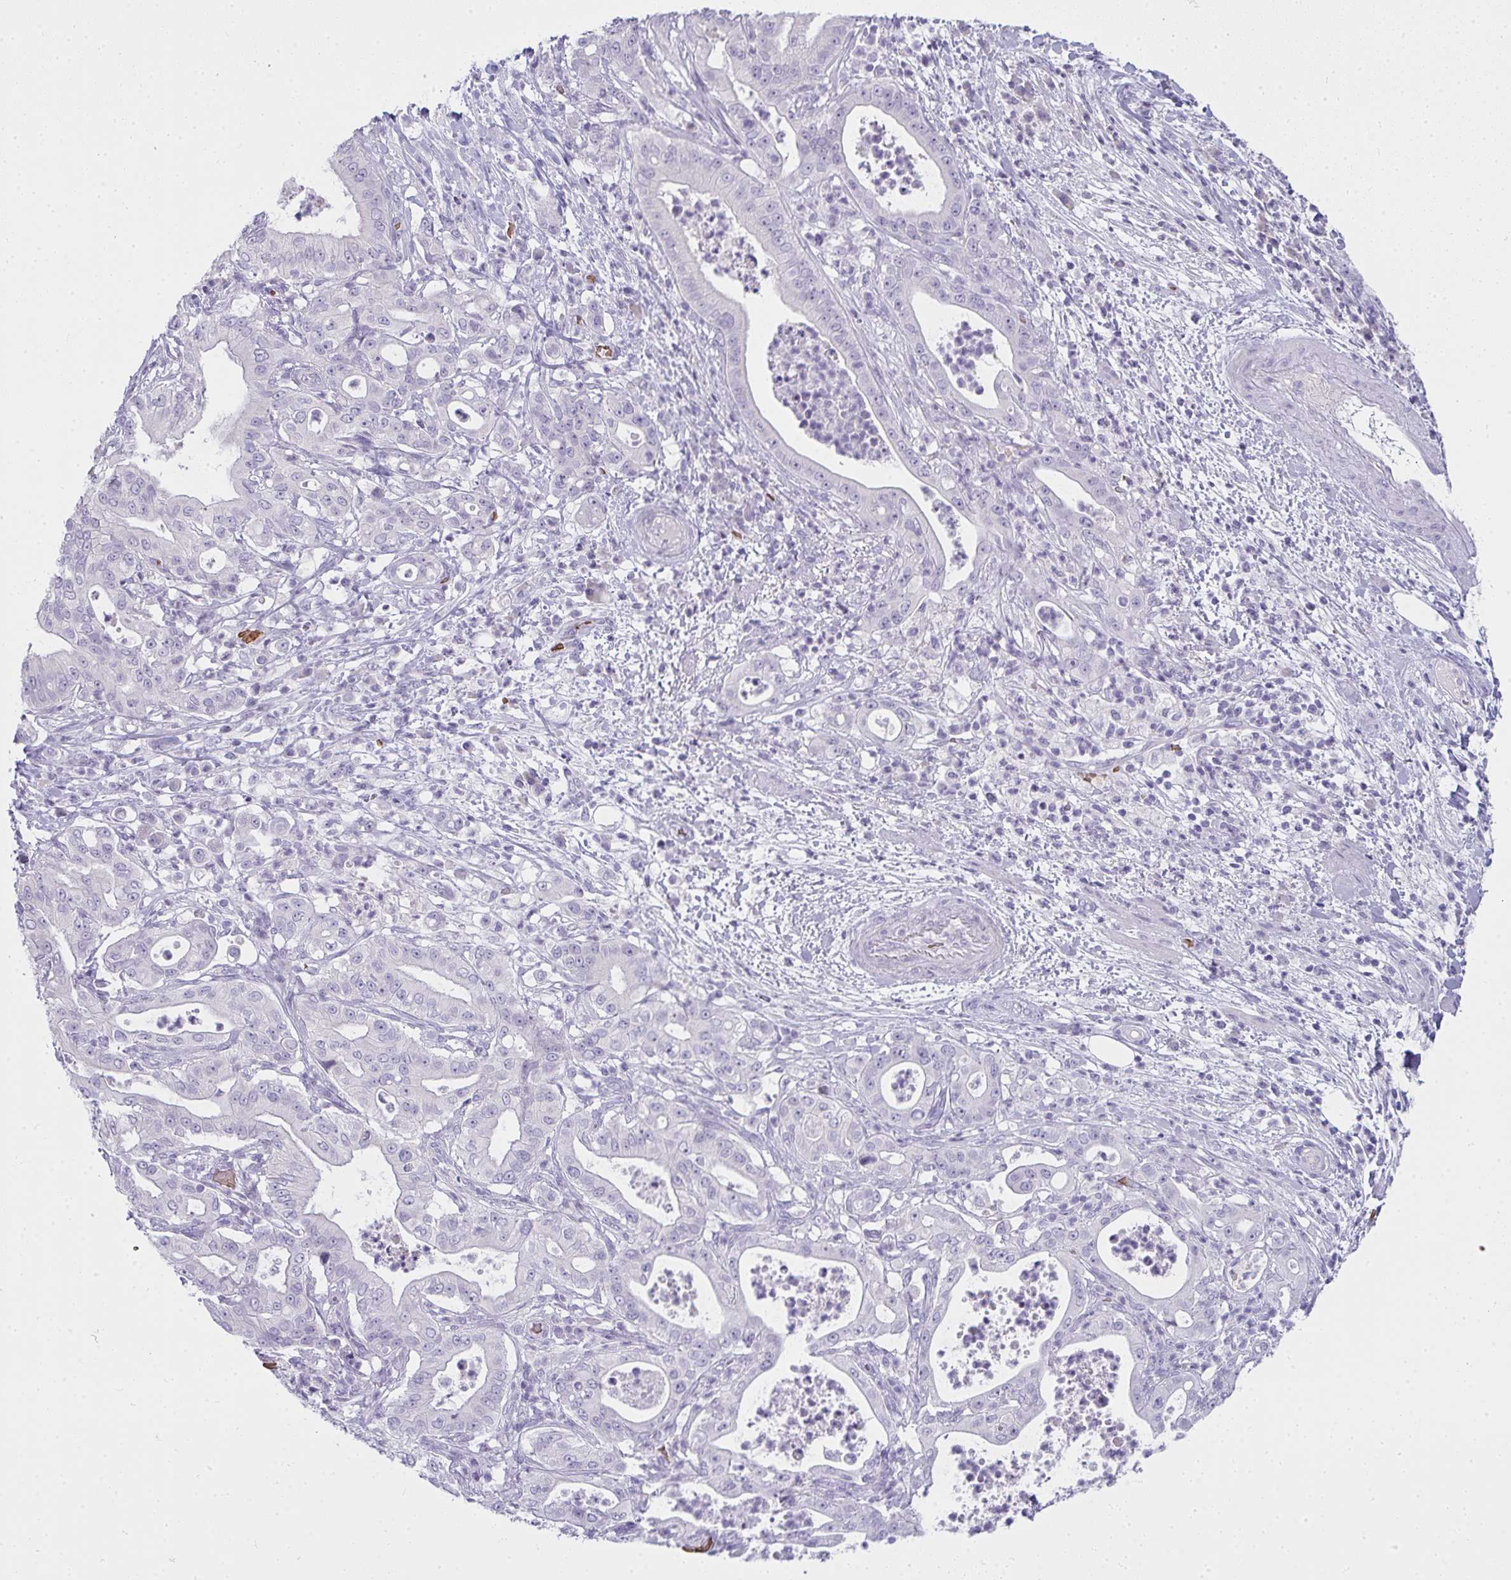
{"staining": {"intensity": "negative", "quantity": "none", "location": "none"}, "tissue": "pancreatic cancer", "cell_type": "Tumor cells", "image_type": "cancer", "snomed": [{"axis": "morphology", "description": "Adenocarcinoma, NOS"}, {"axis": "topography", "description": "Pancreas"}], "caption": "The IHC micrograph has no significant positivity in tumor cells of pancreatic adenocarcinoma tissue.", "gene": "ZNF182", "patient": {"sex": "male", "age": 71}}